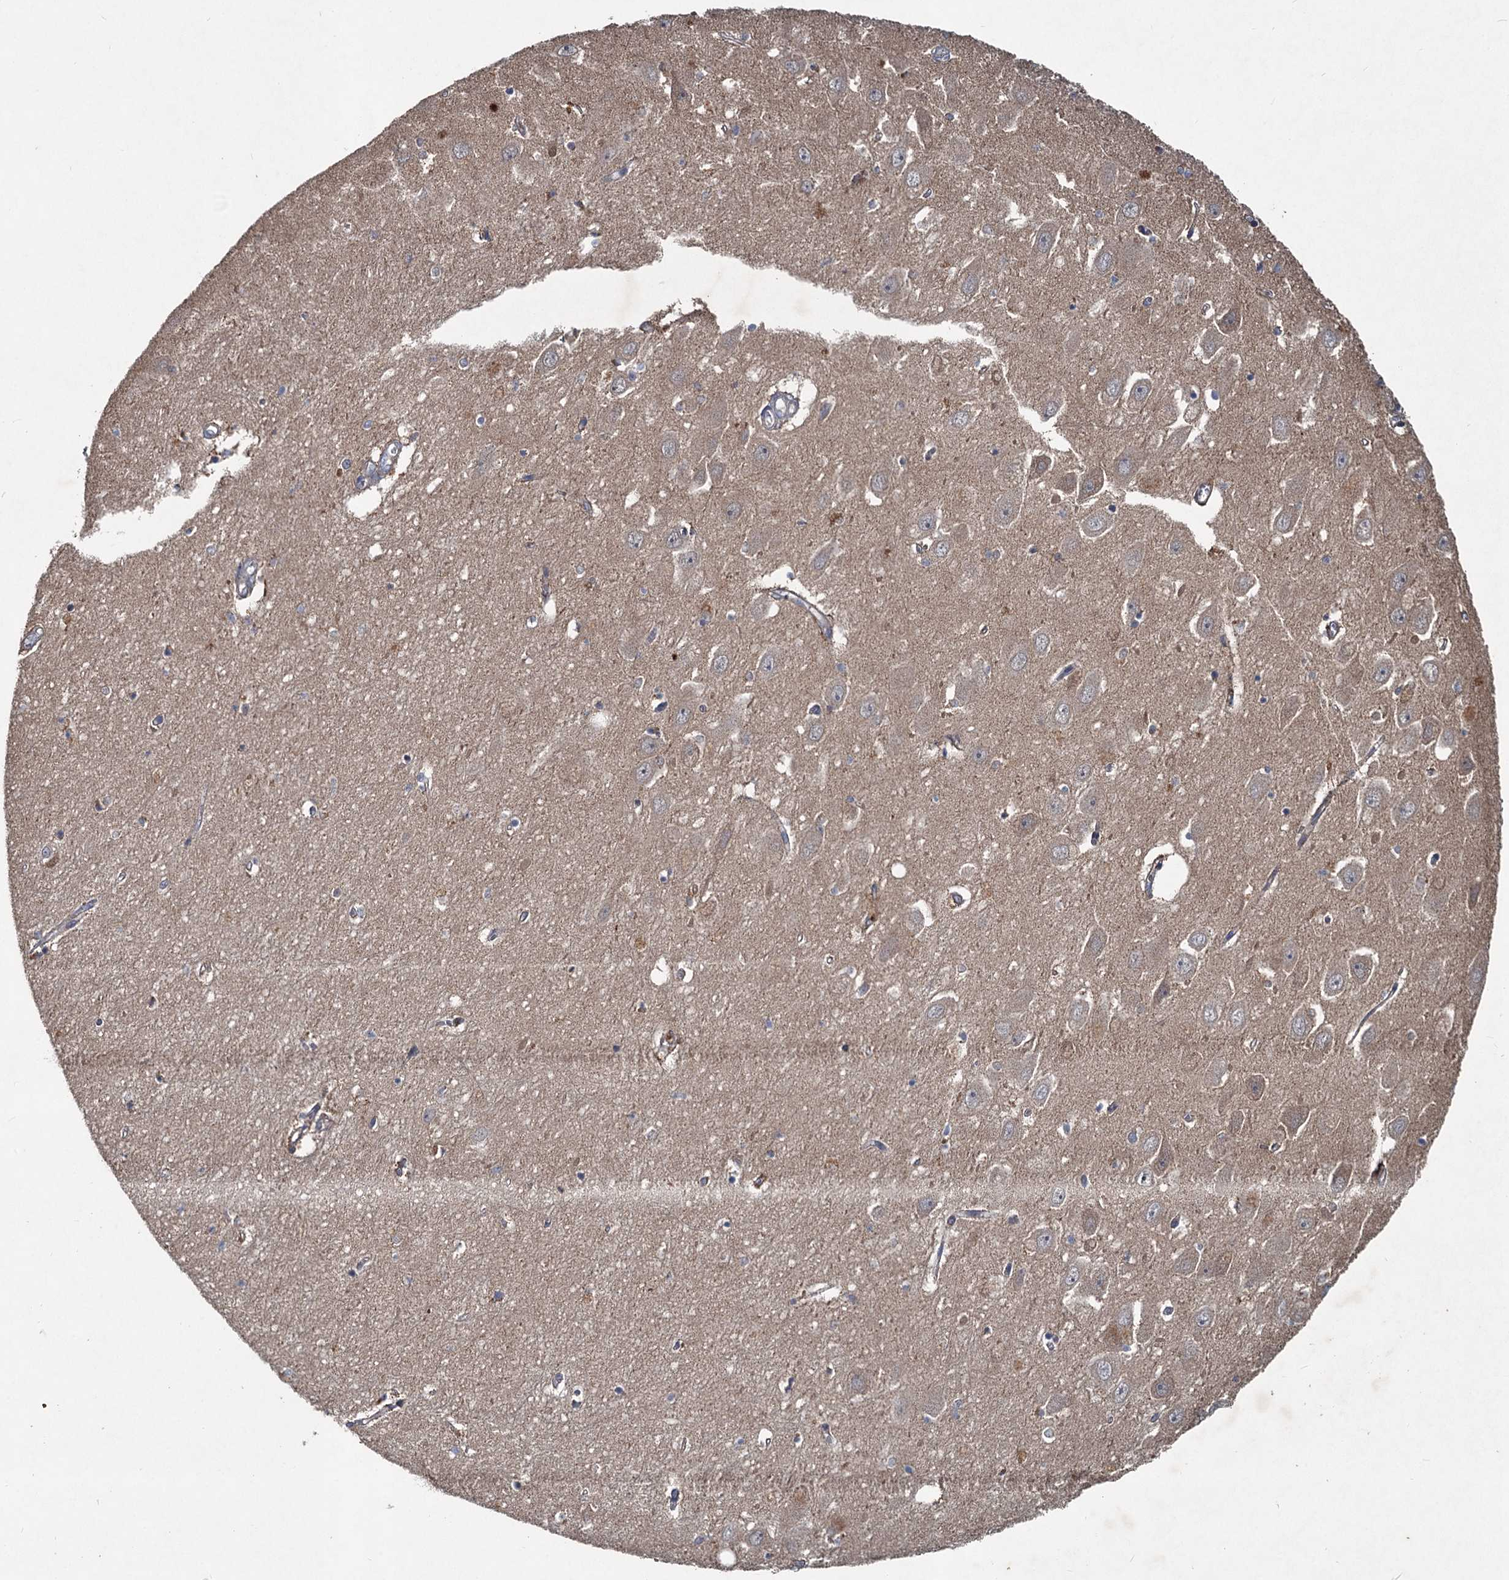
{"staining": {"intensity": "weak", "quantity": "<25%", "location": "cytoplasmic/membranous"}, "tissue": "hippocampus", "cell_type": "Glial cells", "image_type": "normal", "snomed": [{"axis": "morphology", "description": "Normal tissue, NOS"}, {"axis": "topography", "description": "Hippocampus"}], "caption": "High power microscopy photomicrograph of an IHC histopathology image of unremarkable hippocampus, revealing no significant expression in glial cells.", "gene": "OTUB1", "patient": {"sex": "female", "age": 64}}